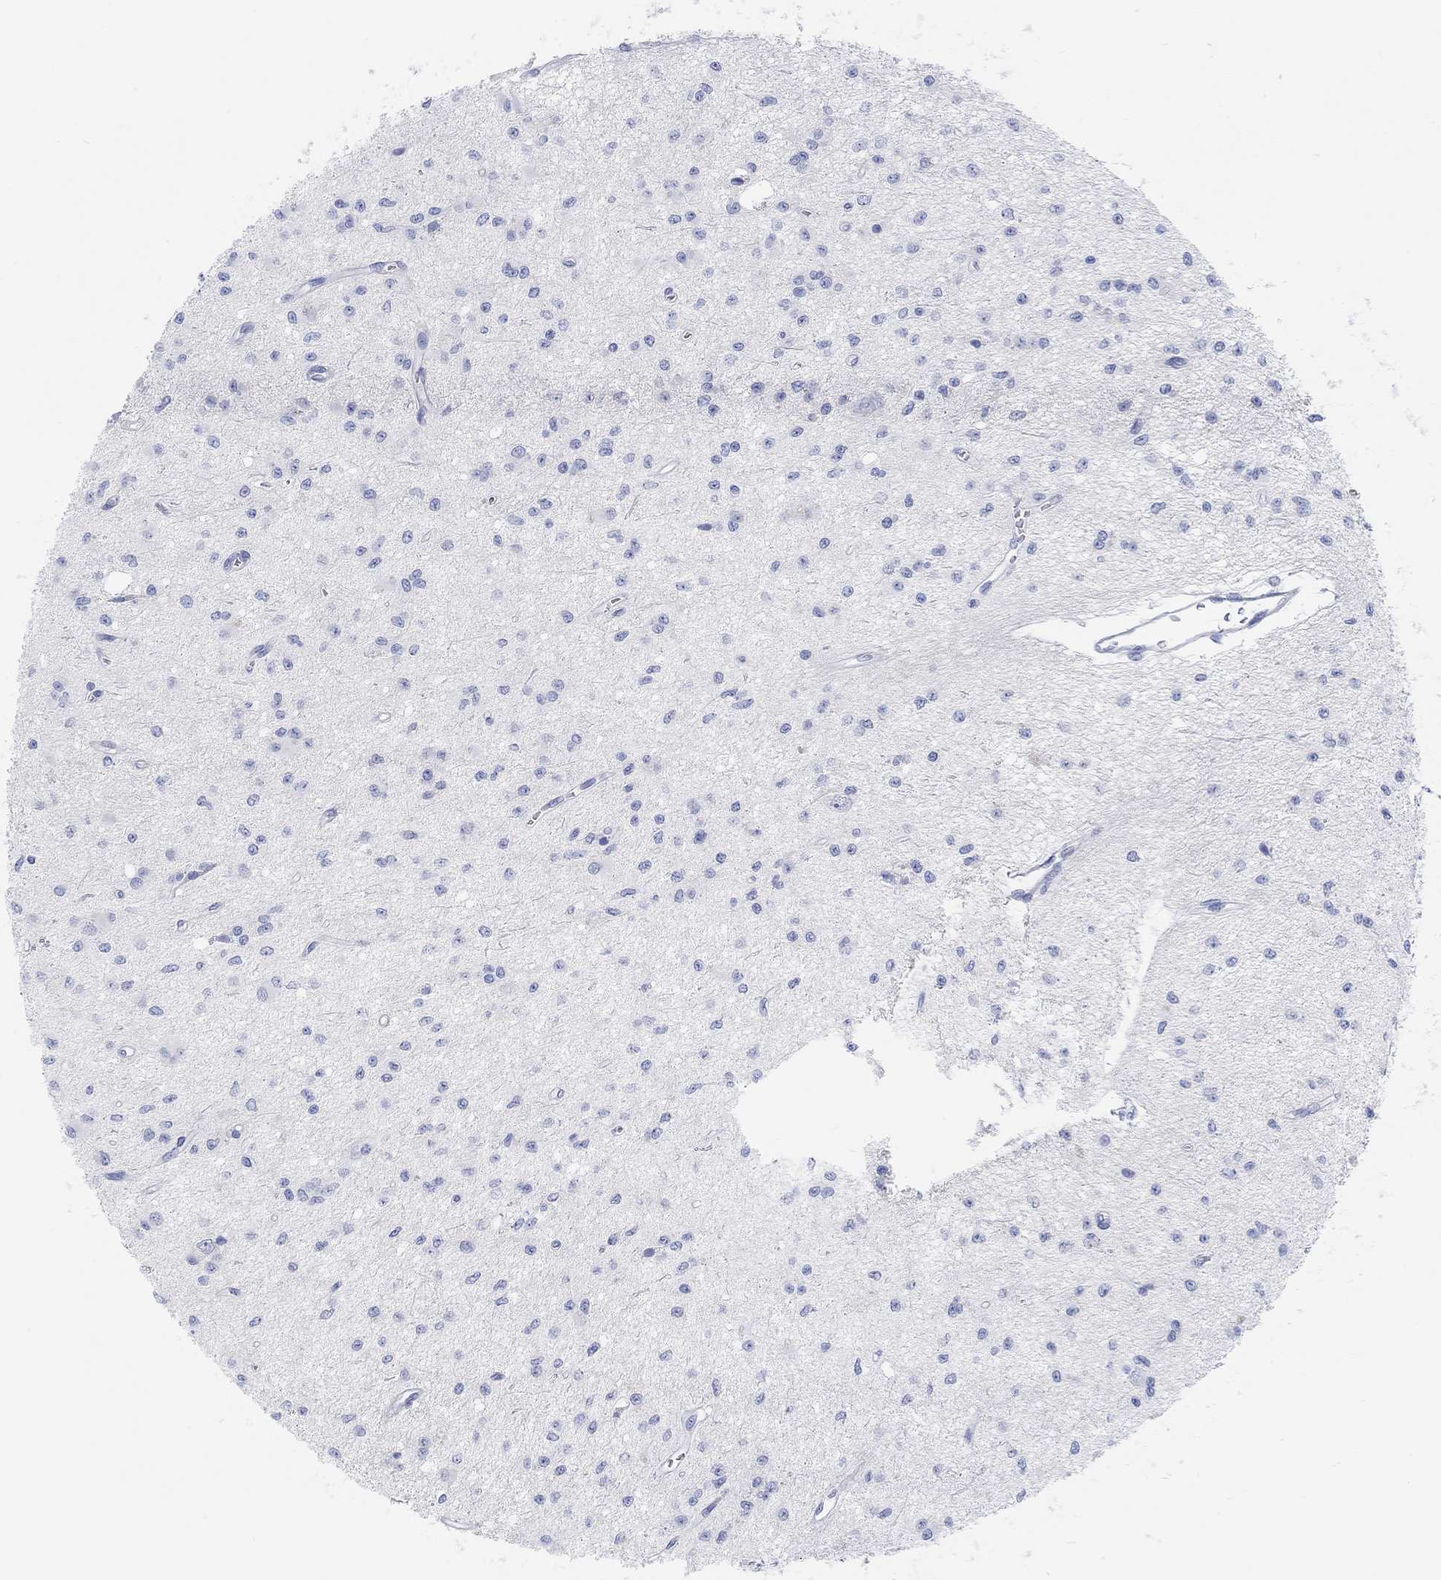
{"staining": {"intensity": "negative", "quantity": "none", "location": "none"}, "tissue": "glioma", "cell_type": "Tumor cells", "image_type": "cancer", "snomed": [{"axis": "morphology", "description": "Glioma, malignant, Low grade"}, {"axis": "topography", "description": "Brain"}], "caption": "DAB immunohistochemical staining of human glioma demonstrates no significant expression in tumor cells.", "gene": "XIRP2", "patient": {"sex": "female", "age": 45}}